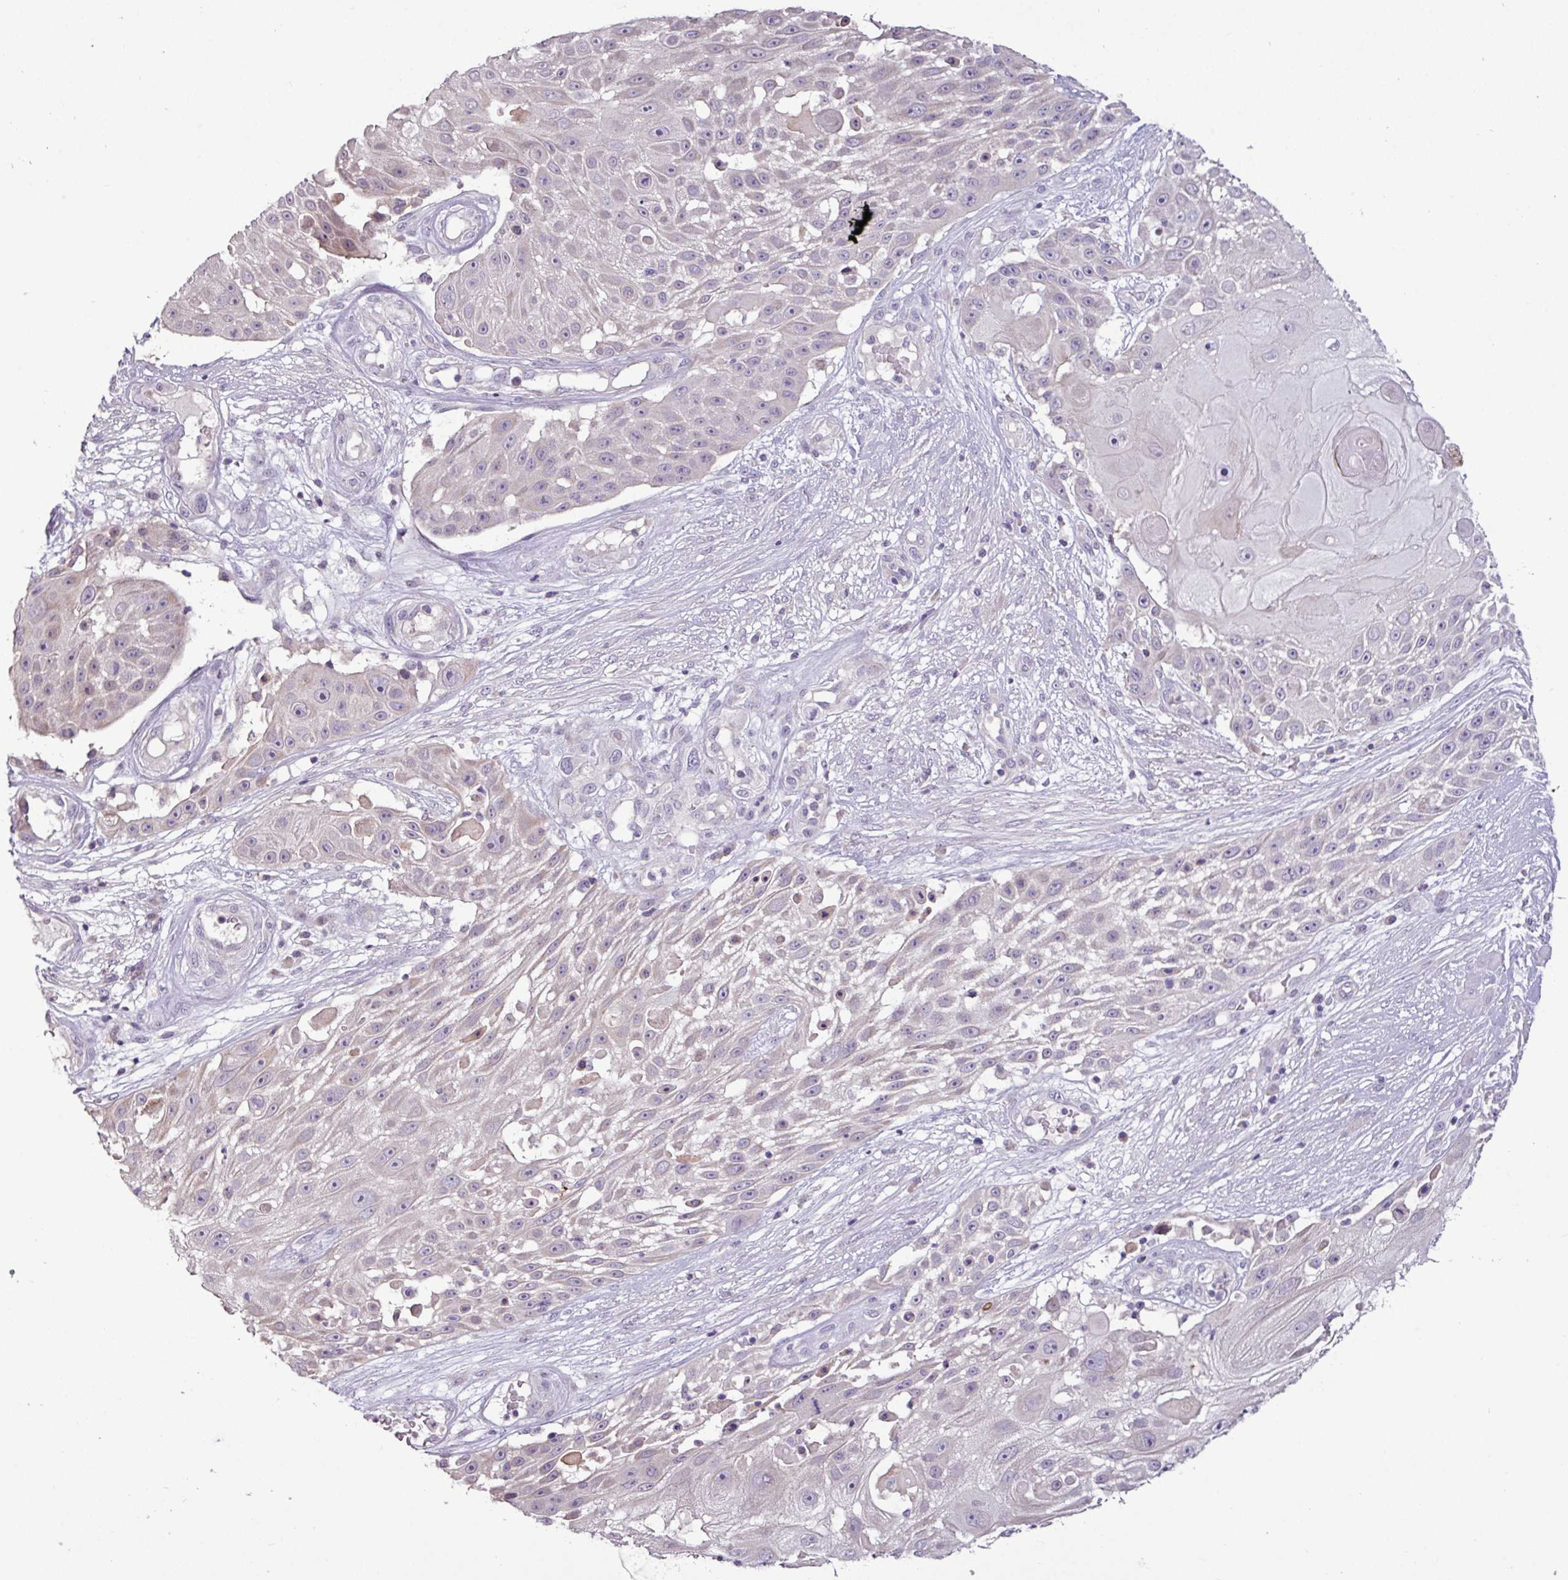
{"staining": {"intensity": "weak", "quantity": "<25%", "location": "cytoplasmic/membranous"}, "tissue": "skin cancer", "cell_type": "Tumor cells", "image_type": "cancer", "snomed": [{"axis": "morphology", "description": "Squamous cell carcinoma, NOS"}, {"axis": "topography", "description": "Skin"}], "caption": "Human skin squamous cell carcinoma stained for a protein using IHC demonstrates no expression in tumor cells.", "gene": "PNLDC1", "patient": {"sex": "female", "age": 86}}